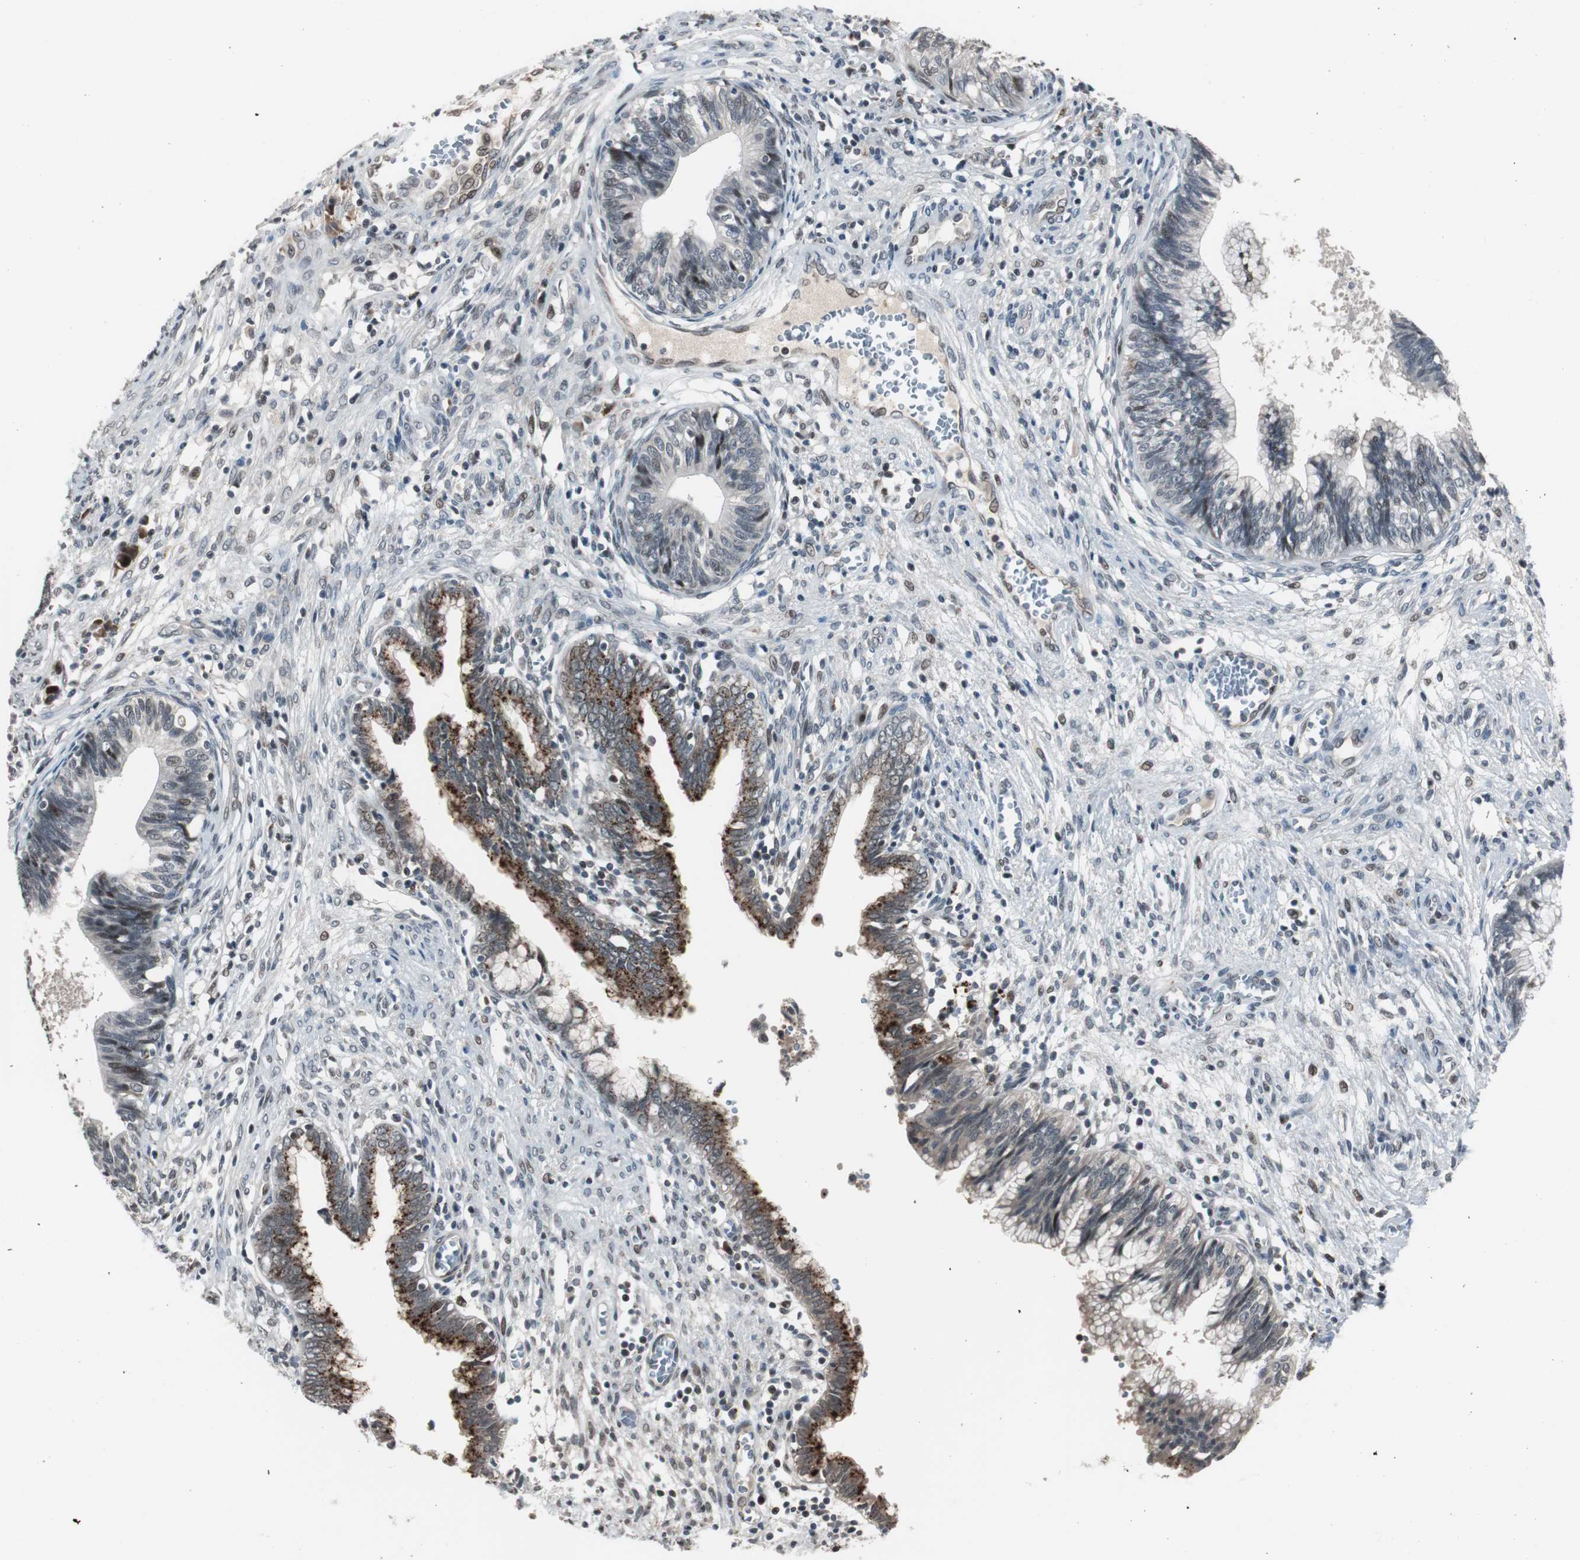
{"staining": {"intensity": "moderate", "quantity": "25%-75%", "location": "cytoplasmic/membranous"}, "tissue": "cervical cancer", "cell_type": "Tumor cells", "image_type": "cancer", "snomed": [{"axis": "morphology", "description": "Adenocarcinoma, NOS"}, {"axis": "topography", "description": "Cervix"}], "caption": "IHC (DAB) staining of human cervical adenocarcinoma reveals moderate cytoplasmic/membranous protein staining in approximately 25%-75% of tumor cells.", "gene": "BOLA1", "patient": {"sex": "female", "age": 44}}